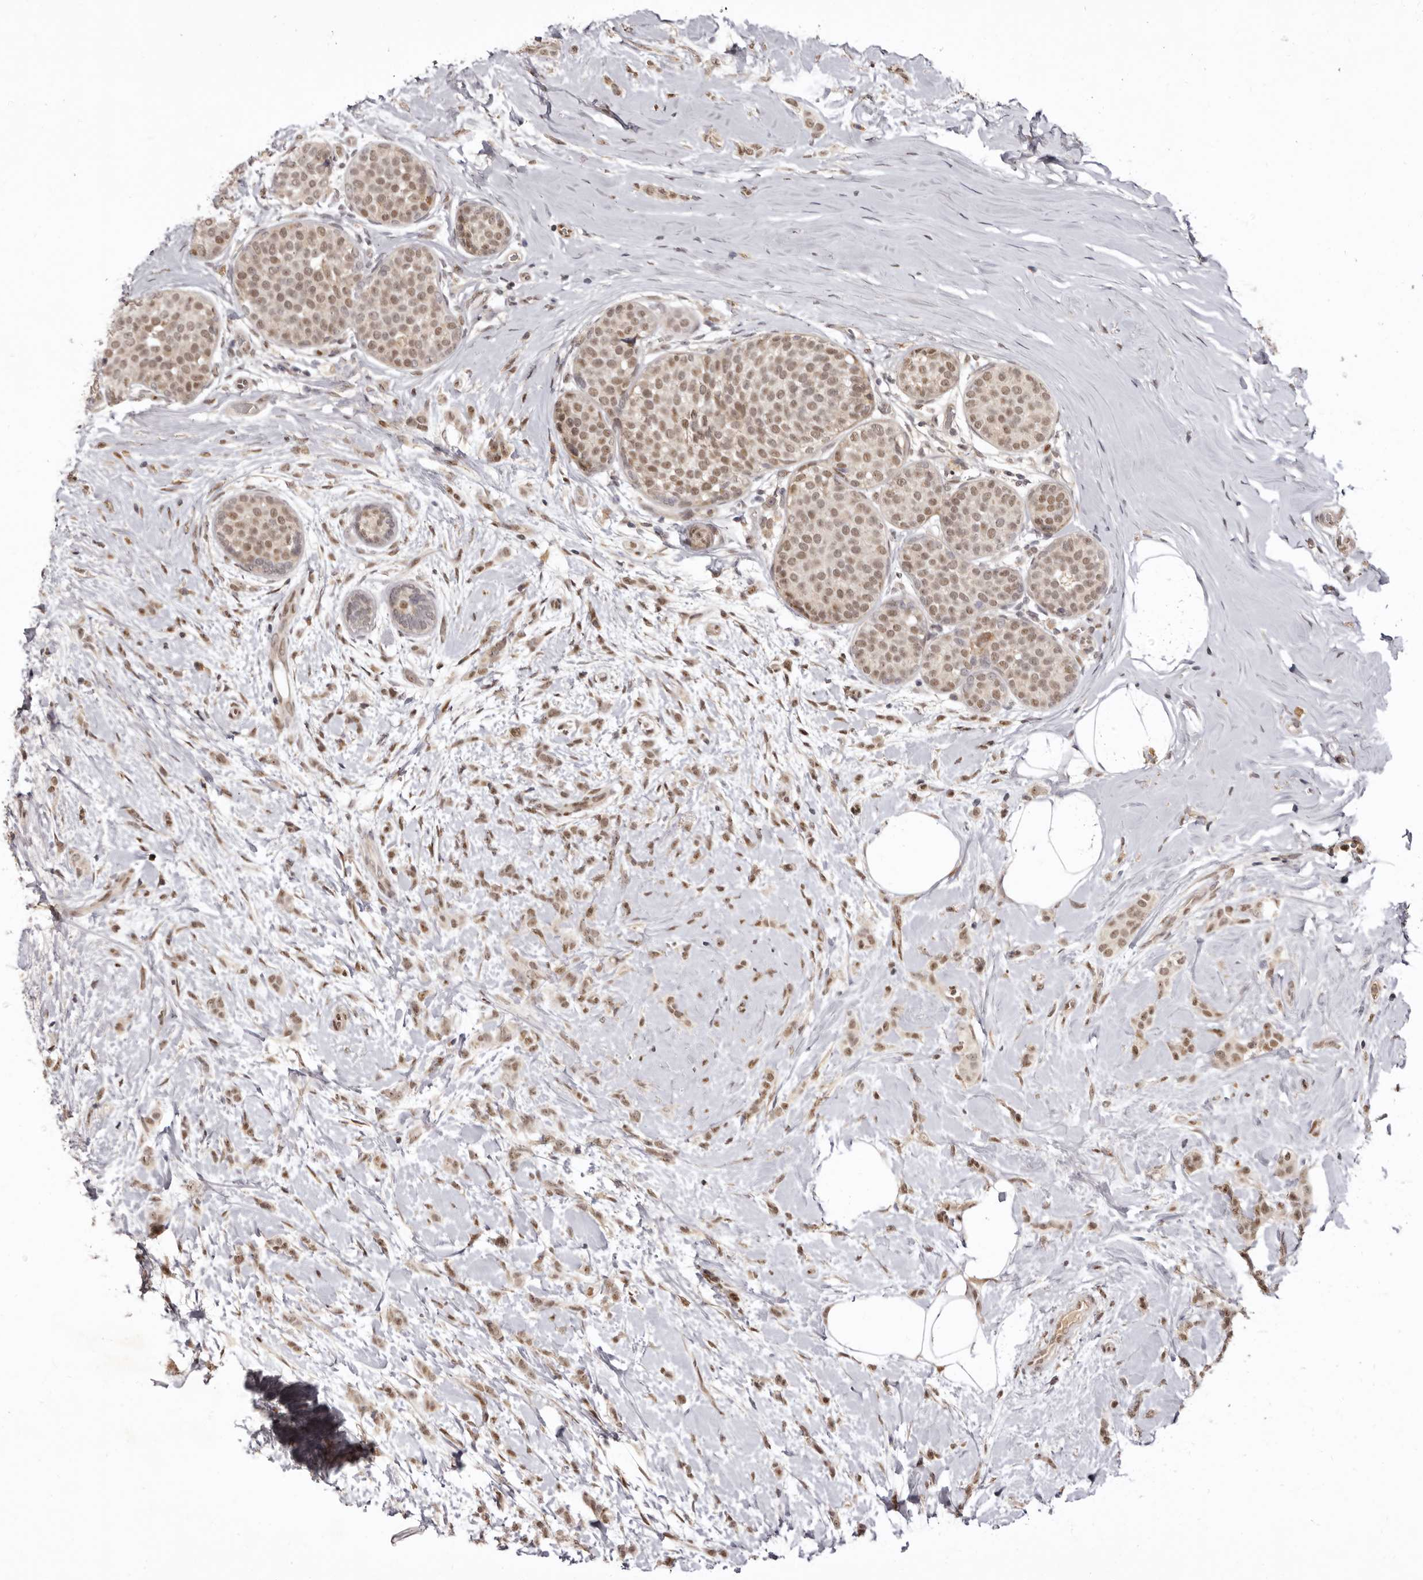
{"staining": {"intensity": "moderate", "quantity": ">75%", "location": "cytoplasmic/membranous,nuclear"}, "tissue": "breast cancer", "cell_type": "Tumor cells", "image_type": "cancer", "snomed": [{"axis": "morphology", "description": "Lobular carcinoma, in situ"}, {"axis": "morphology", "description": "Lobular carcinoma"}, {"axis": "topography", "description": "Breast"}], "caption": "DAB (3,3'-diaminobenzidine) immunohistochemical staining of human breast cancer displays moderate cytoplasmic/membranous and nuclear protein staining in about >75% of tumor cells.", "gene": "ZNF326", "patient": {"sex": "female", "age": 41}}